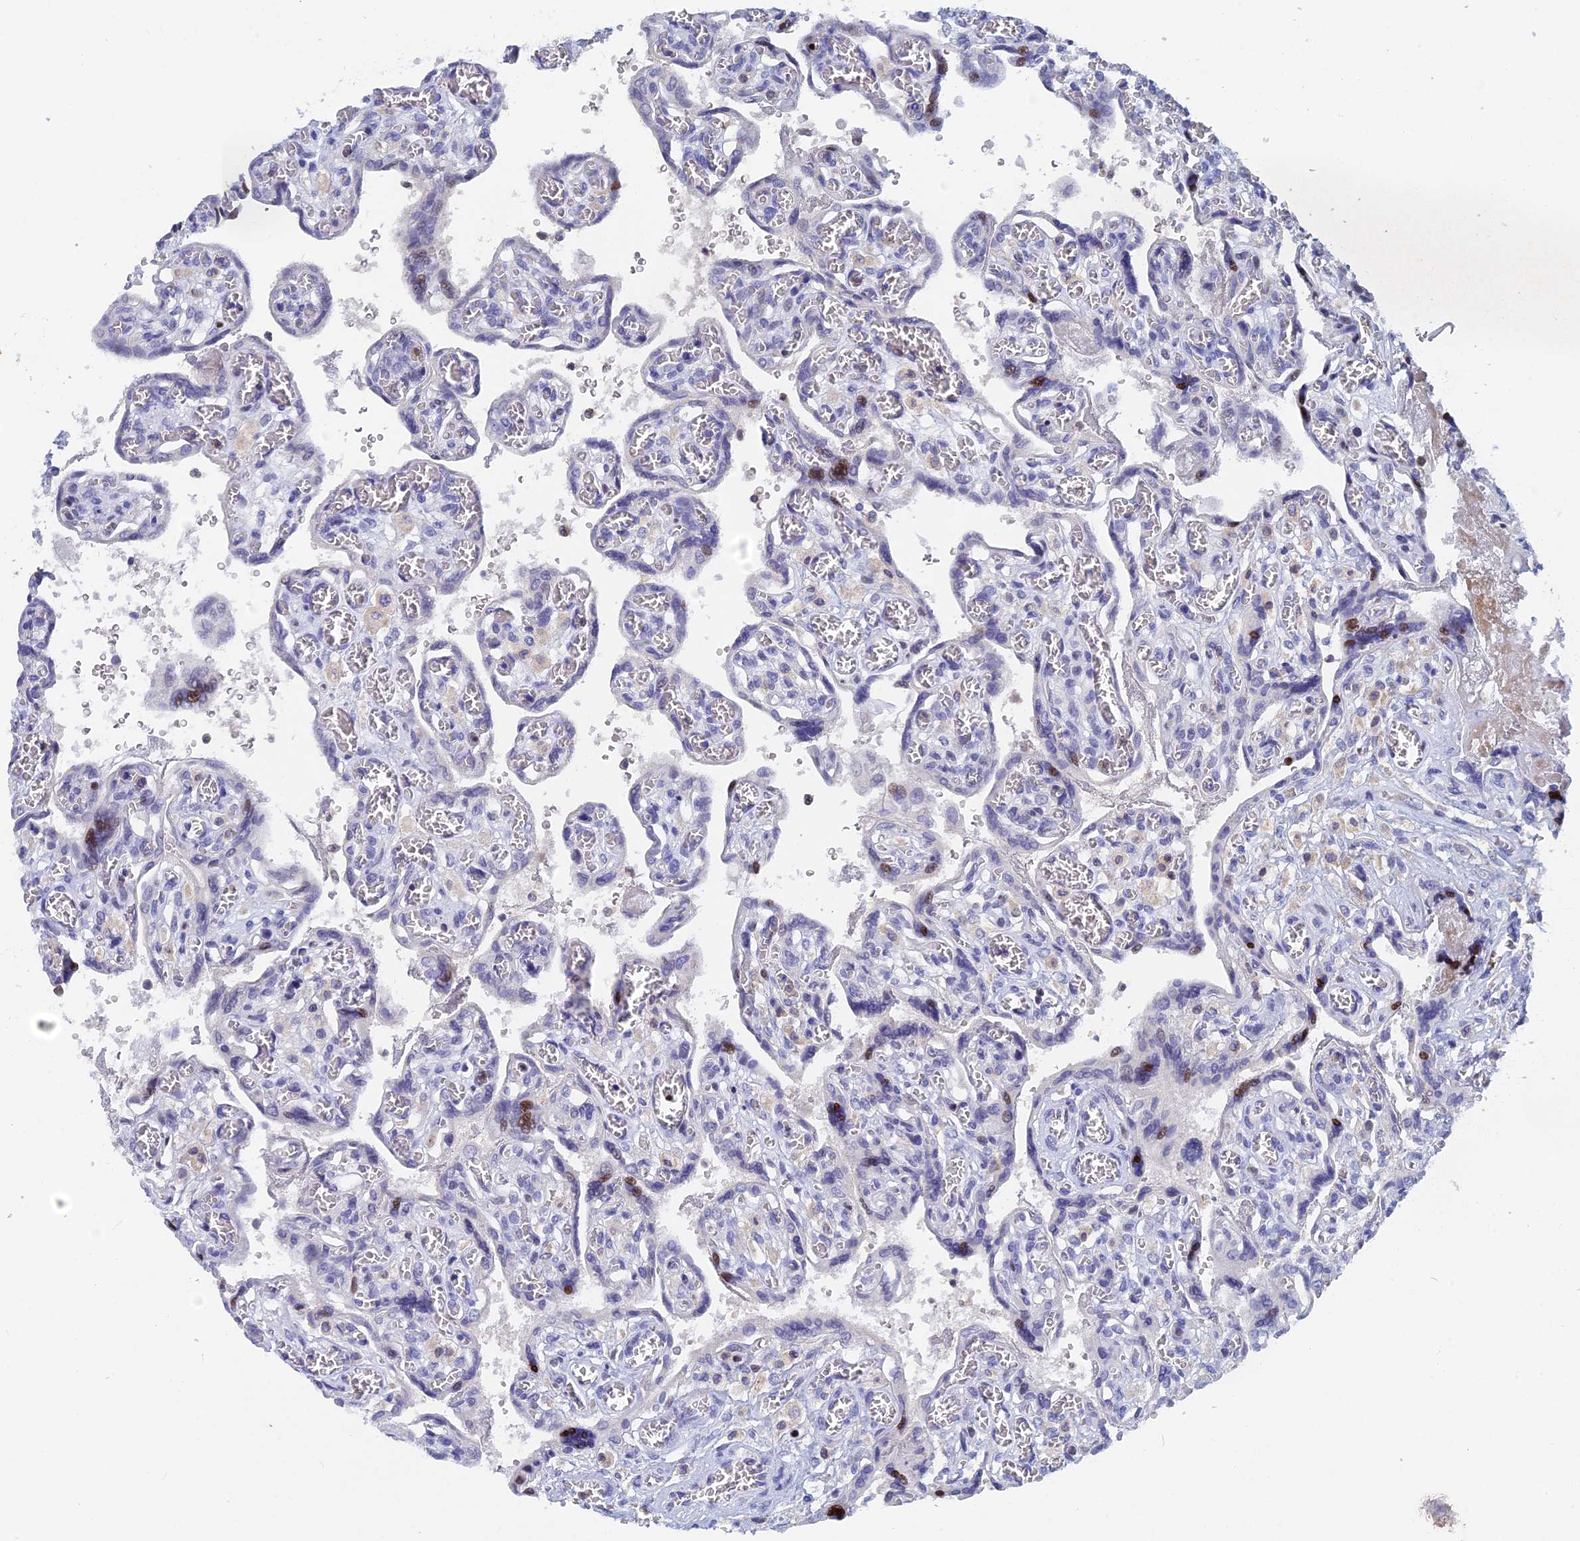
{"staining": {"intensity": "strong", "quantity": "<25%", "location": "nuclear"}, "tissue": "placenta", "cell_type": "Trophoblastic cells", "image_type": "normal", "snomed": [{"axis": "morphology", "description": "Normal tissue, NOS"}, {"axis": "topography", "description": "Placenta"}], "caption": "About <25% of trophoblastic cells in normal human placenta reveal strong nuclear protein expression as visualized by brown immunohistochemical staining.", "gene": "ACP7", "patient": {"sex": "female", "age": 39}}